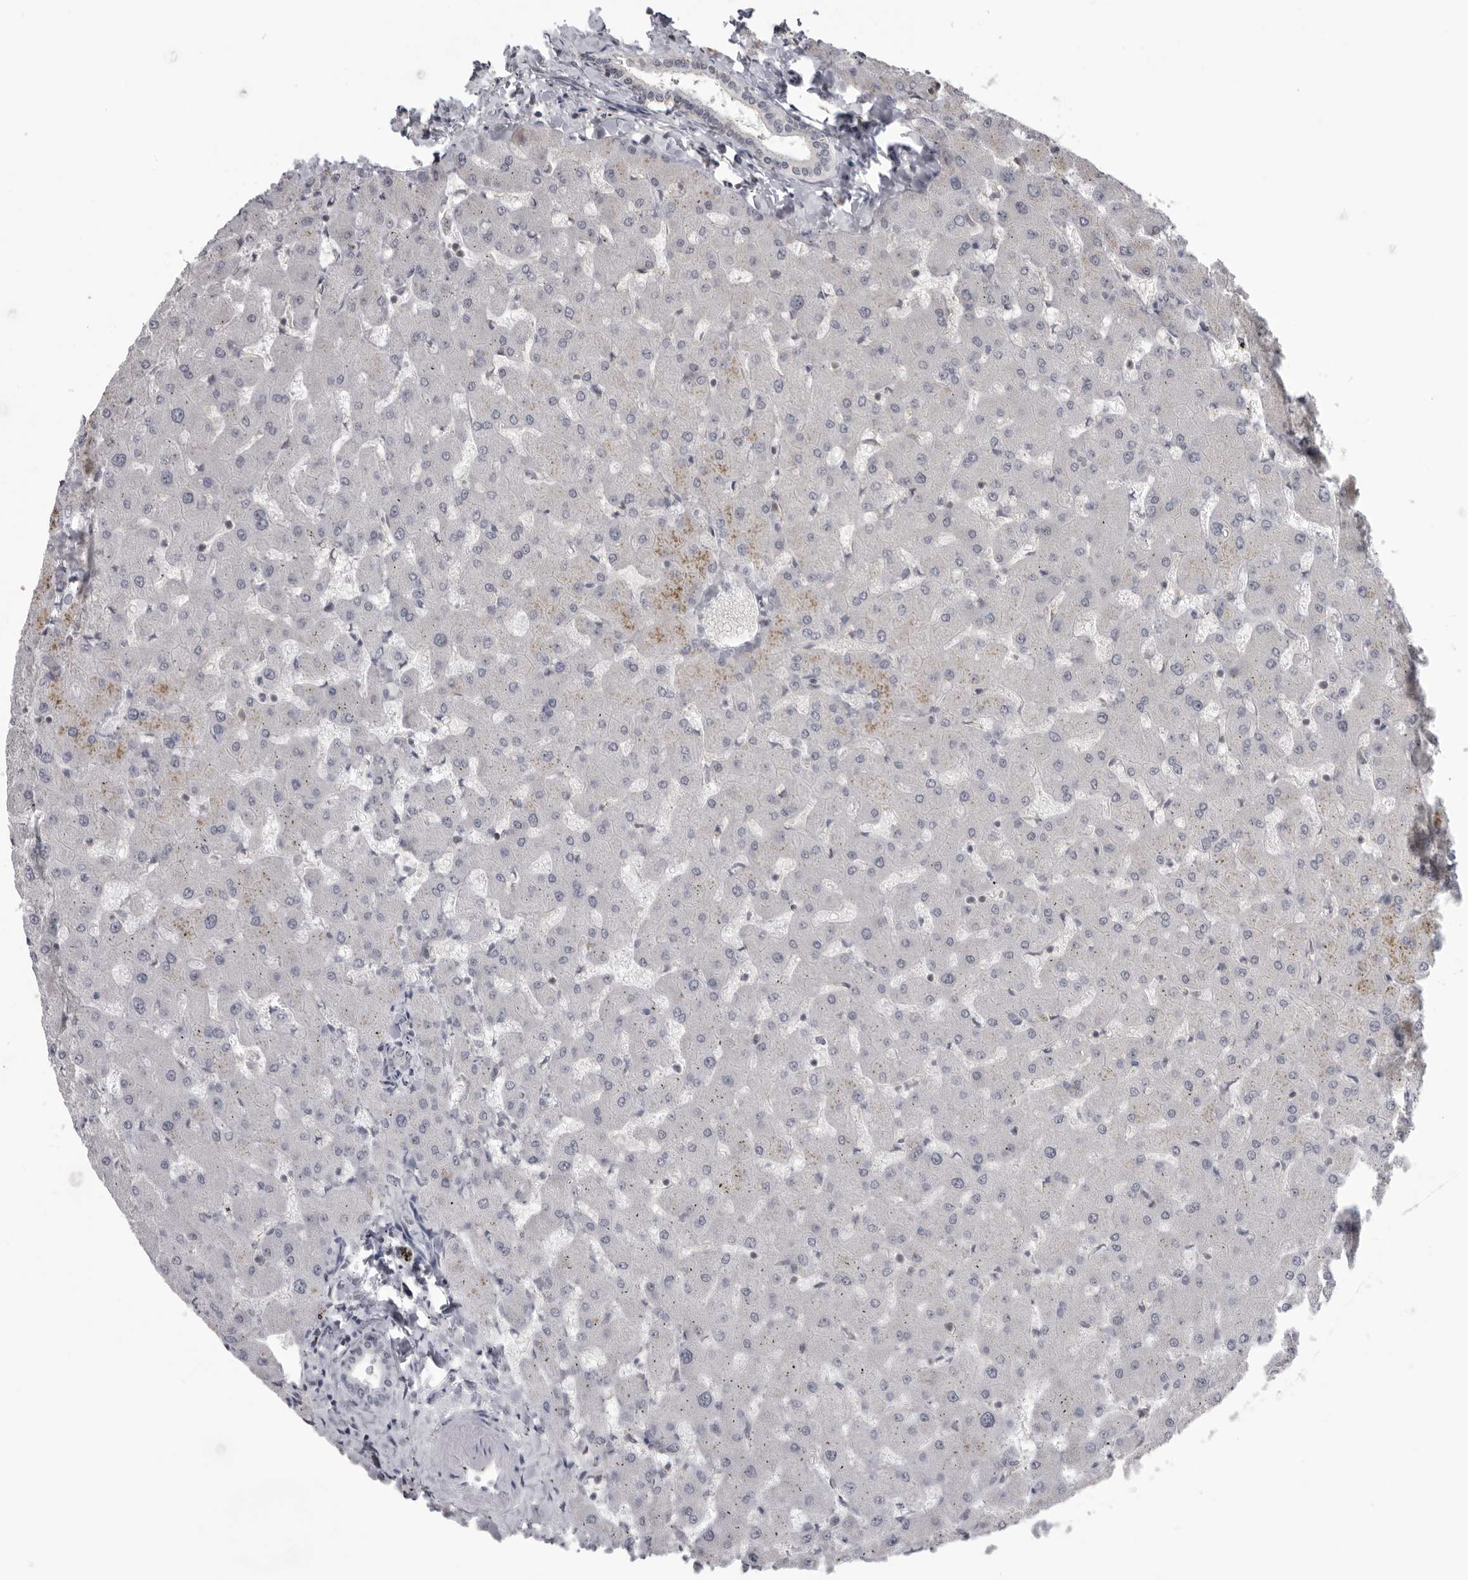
{"staining": {"intensity": "weak", "quantity": "25%-75%", "location": "cytoplasmic/membranous"}, "tissue": "liver", "cell_type": "Cholangiocytes", "image_type": "normal", "snomed": [{"axis": "morphology", "description": "Normal tissue, NOS"}, {"axis": "topography", "description": "Liver"}], "caption": "Immunohistochemical staining of unremarkable liver shows 25%-75% levels of weak cytoplasmic/membranous protein positivity in approximately 25%-75% of cholangiocytes. (brown staining indicates protein expression, while blue staining denotes nuclei).", "gene": "PDCL3", "patient": {"sex": "female", "age": 63}}